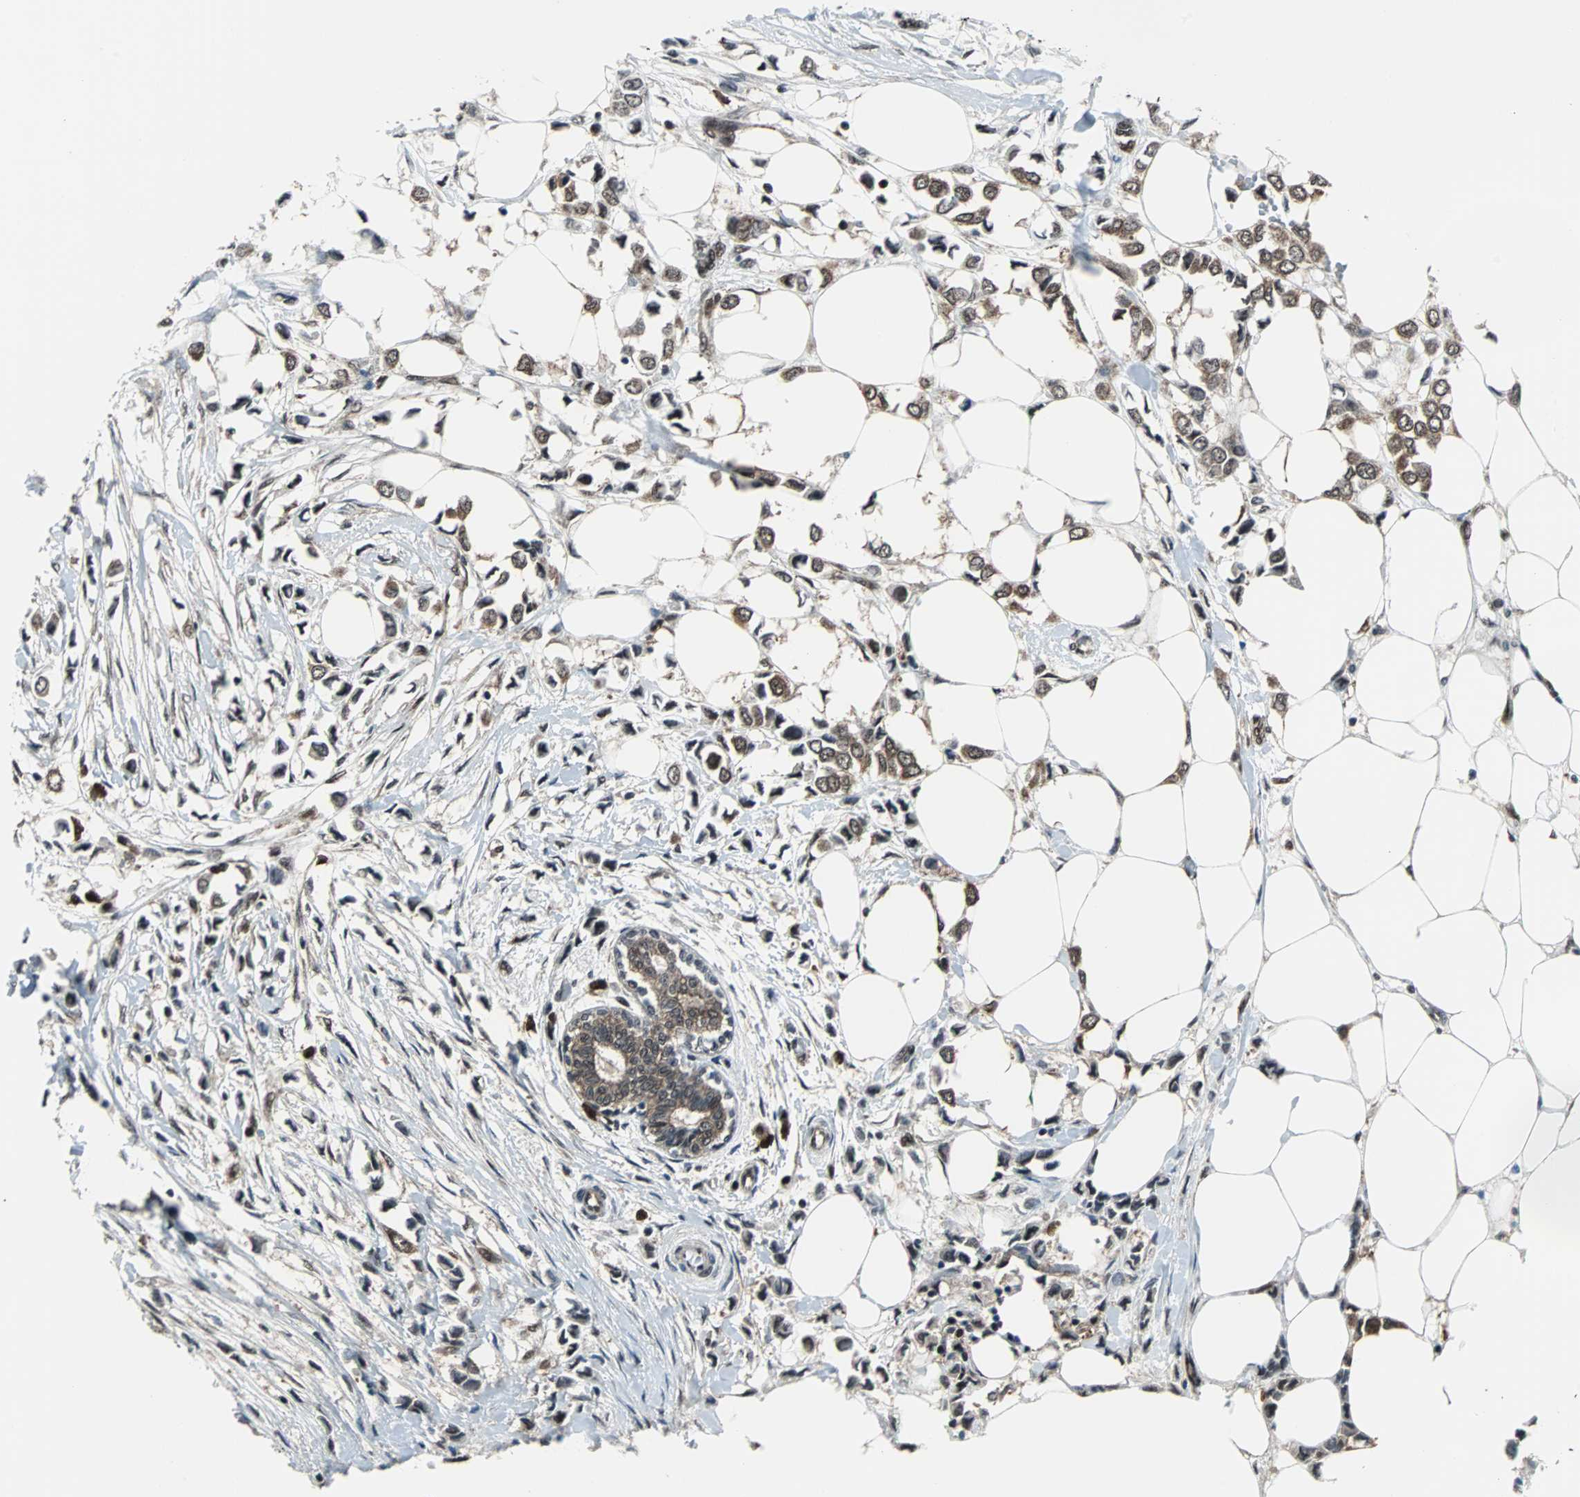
{"staining": {"intensity": "strong", "quantity": ">75%", "location": "cytoplasmic/membranous,nuclear"}, "tissue": "breast cancer", "cell_type": "Tumor cells", "image_type": "cancer", "snomed": [{"axis": "morphology", "description": "Lobular carcinoma"}, {"axis": "topography", "description": "Breast"}], "caption": "A brown stain shows strong cytoplasmic/membranous and nuclear positivity of a protein in human breast cancer tumor cells.", "gene": "VCP", "patient": {"sex": "female", "age": 51}}